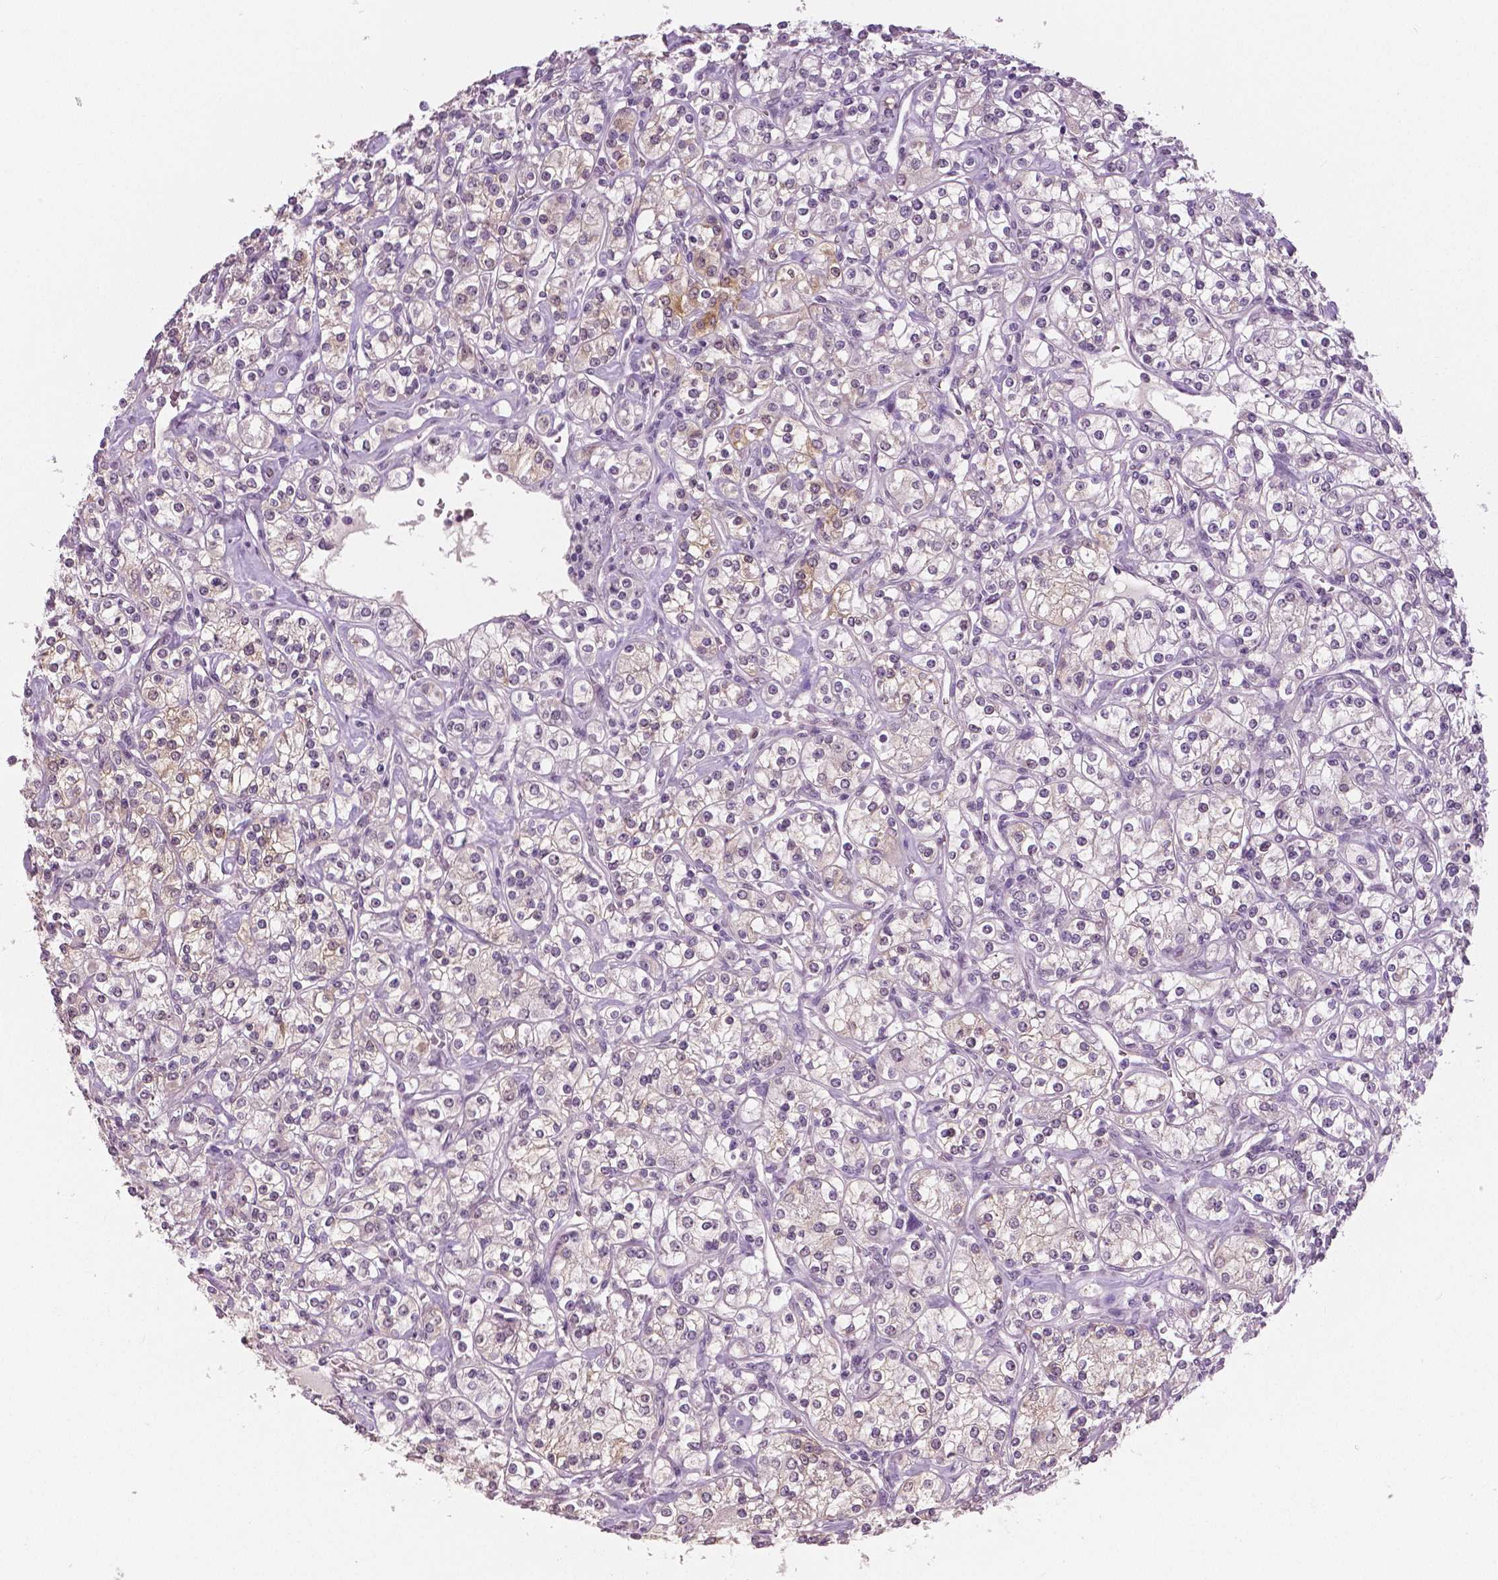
{"staining": {"intensity": "moderate", "quantity": "<25%", "location": "cytoplasmic/membranous"}, "tissue": "renal cancer", "cell_type": "Tumor cells", "image_type": "cancer", "snomed": [{"axis": "morphology", "description": "Adenocarcinoma, NOS"}, {"axis": "topography", "description": "Kidney"}], "caption": "Immunohistochemistry of renal adenocarcinoma shows low levels of moderate cytoplasmic/membranous positivity in approximately <25% of tumor cells.", "gene": "NECAB1", "patient": {"sex": "male", "age": 77}}